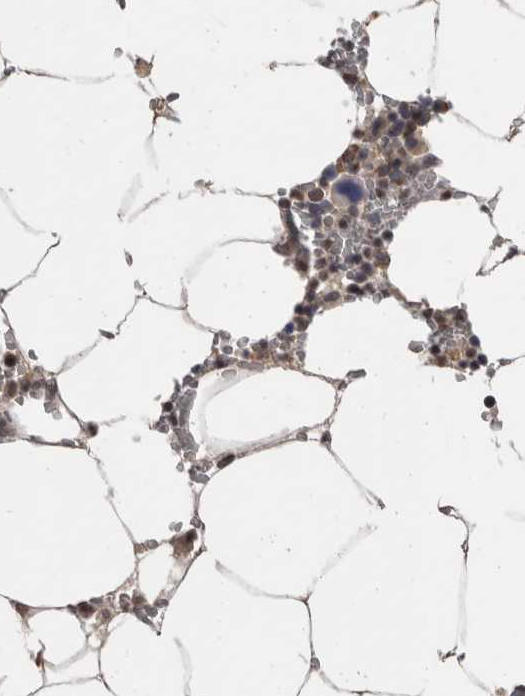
{"staining": {"intensity": "moderate", "quantity": "25%-75%", "location": "nuclear"}, "tissue": "bone marrow", "cell_type": "Hematopoietic cells", "image_type": "normal", "snomed": [{"axis": "morphology", "description": "Normal tissue, NOS"}, {"axis": "topography", "description": "Bone marrow"}], "caption": "Immunohistochemical staining of unremarkable human bone marrow reveals moderate nuclear protein expression in approximately 25%-75% of hematopoietic cells. The protein is stained brown, and the nuclei are stained in blue (DAB IHC with brightfield microscopy, high magnification).", "gene": "DDX17", "patient": {"sex": "male", "age": 70}}